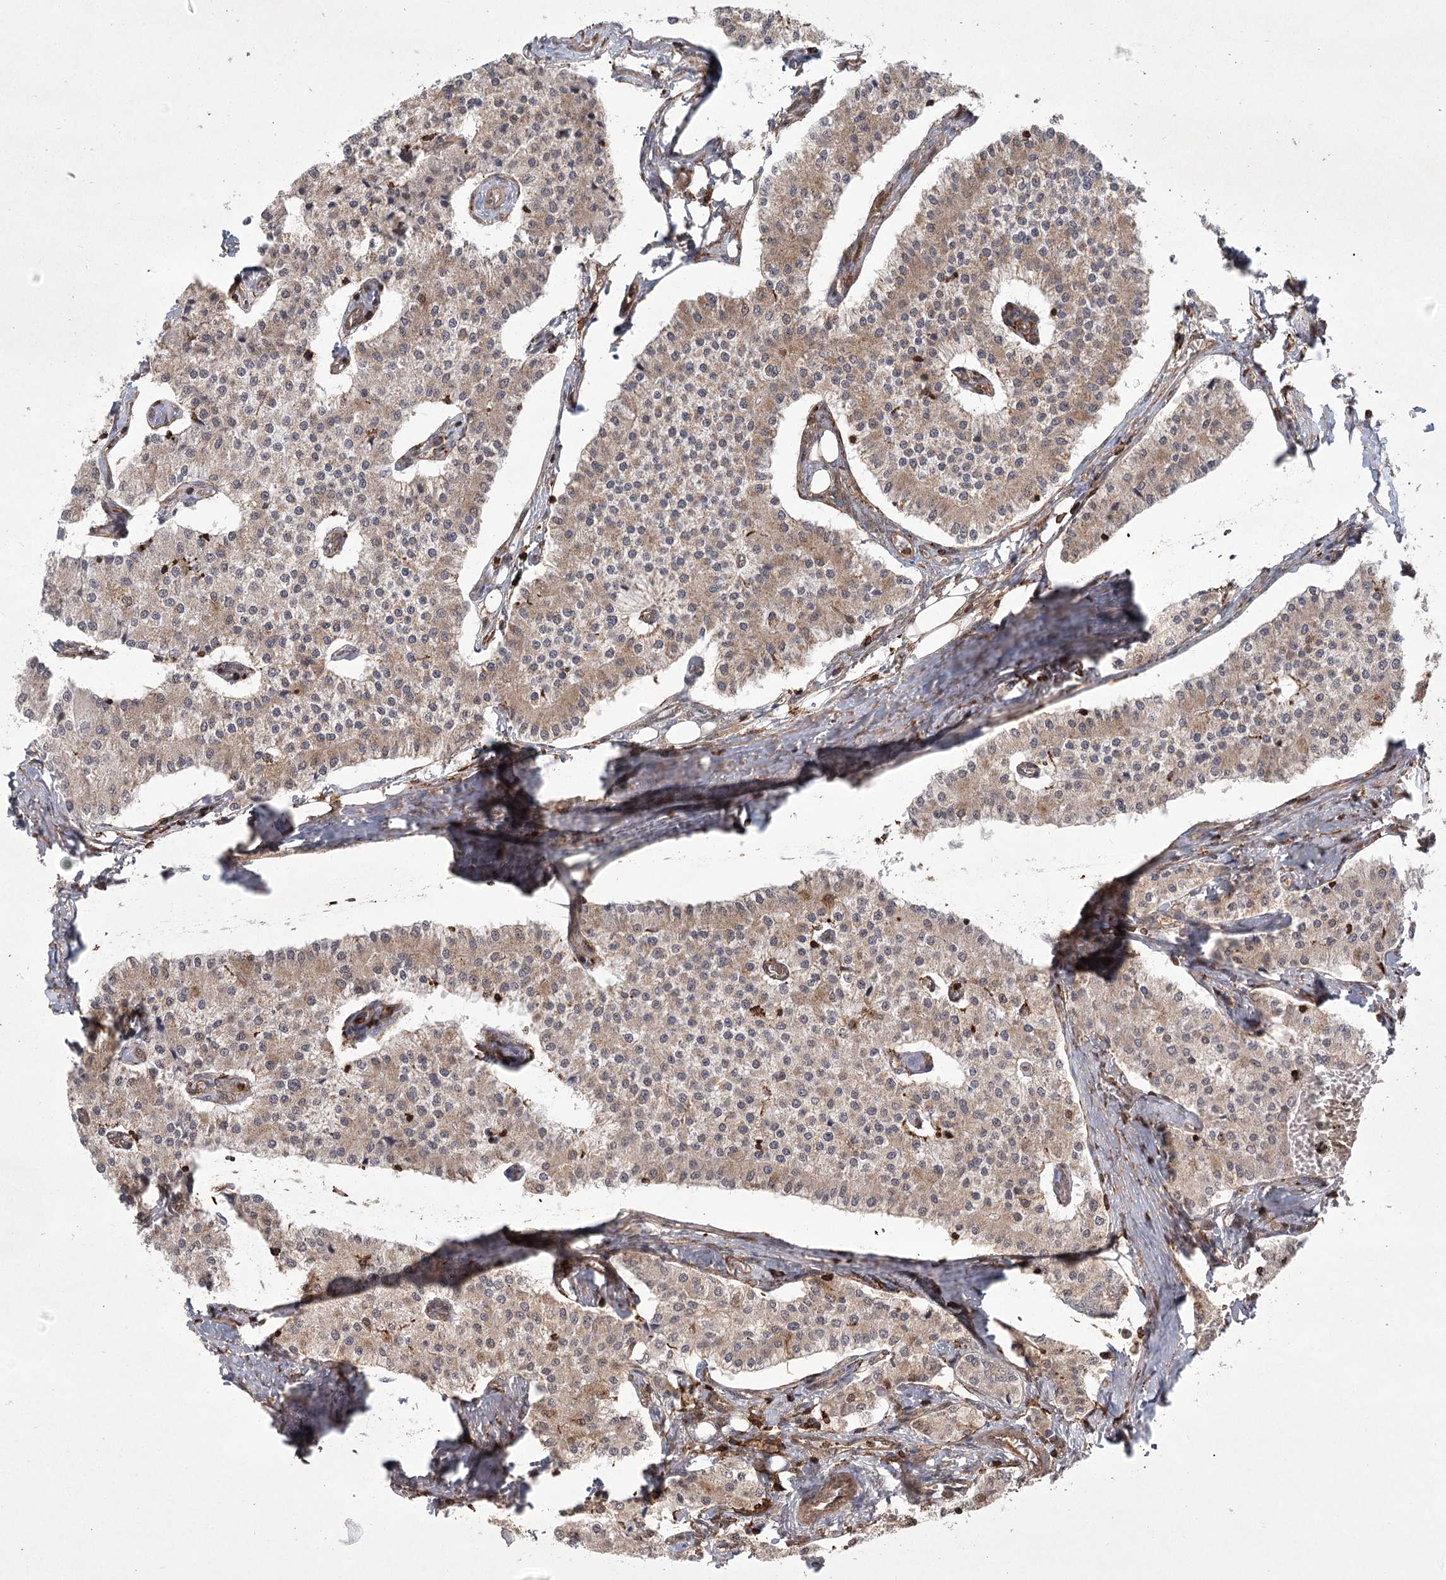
{"staining": {"intensity": "weak", "quantity": ">75%", "location": "cytoplasmic/membranous"}, "tissue": "carcinoid", "cell_type": "Tumor cells", "image_type": "cancer", "snomed": [{"axis": "morphology", "description": "Carcinoid, malignant, NOS"}, {"axis": "topography", "description": "Colon"}], "caption": "The histopathology image shows a brown stain indicating the presence of a protein in the cytoplasmic/membranous of tumor cells in malignant carcinoid. The protein is shown in brown color, while the nuclei are stained blue.", "gene": "MEPE", "patient": {"sex": "female", "age": 52}}